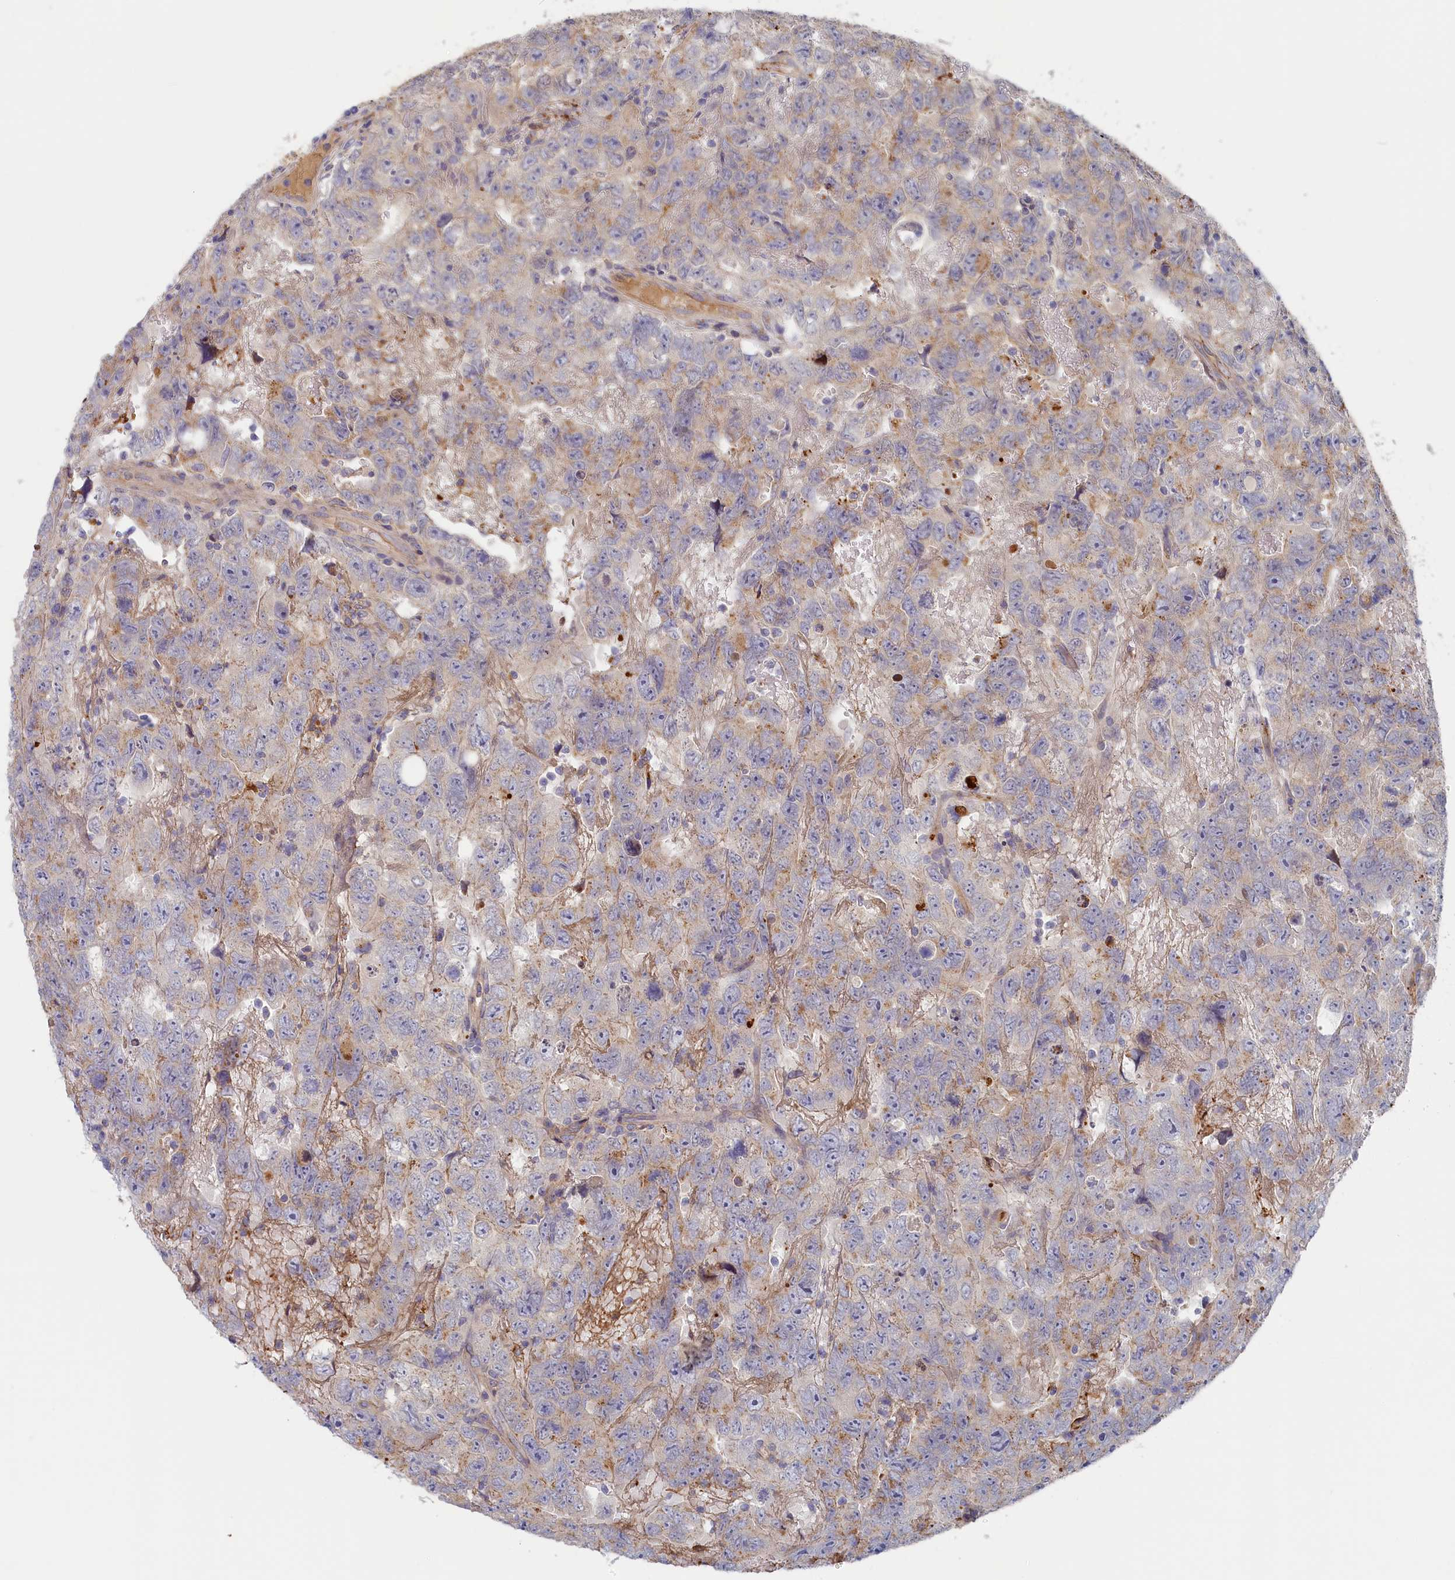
{"staining": {"intensity": "weak", "quantity": "<25%", "location": "cytoplasmic/membranous"}, "tissue": "testis cancer", "cell_type": "Tumor cells", "image_type": "cancer", "snomed": [{"axis": "morphology", "description": "Carcinoma, Embryonal, NOS"}, {"axis": "topography", "description": "Testis"}], "caption": "Photomicrograph shows no significant protein expression in tumor cells of testis cancer (embryonal carcinoma).", "gene": "STX16", "patient": {"sex": "male", "age": 45}}